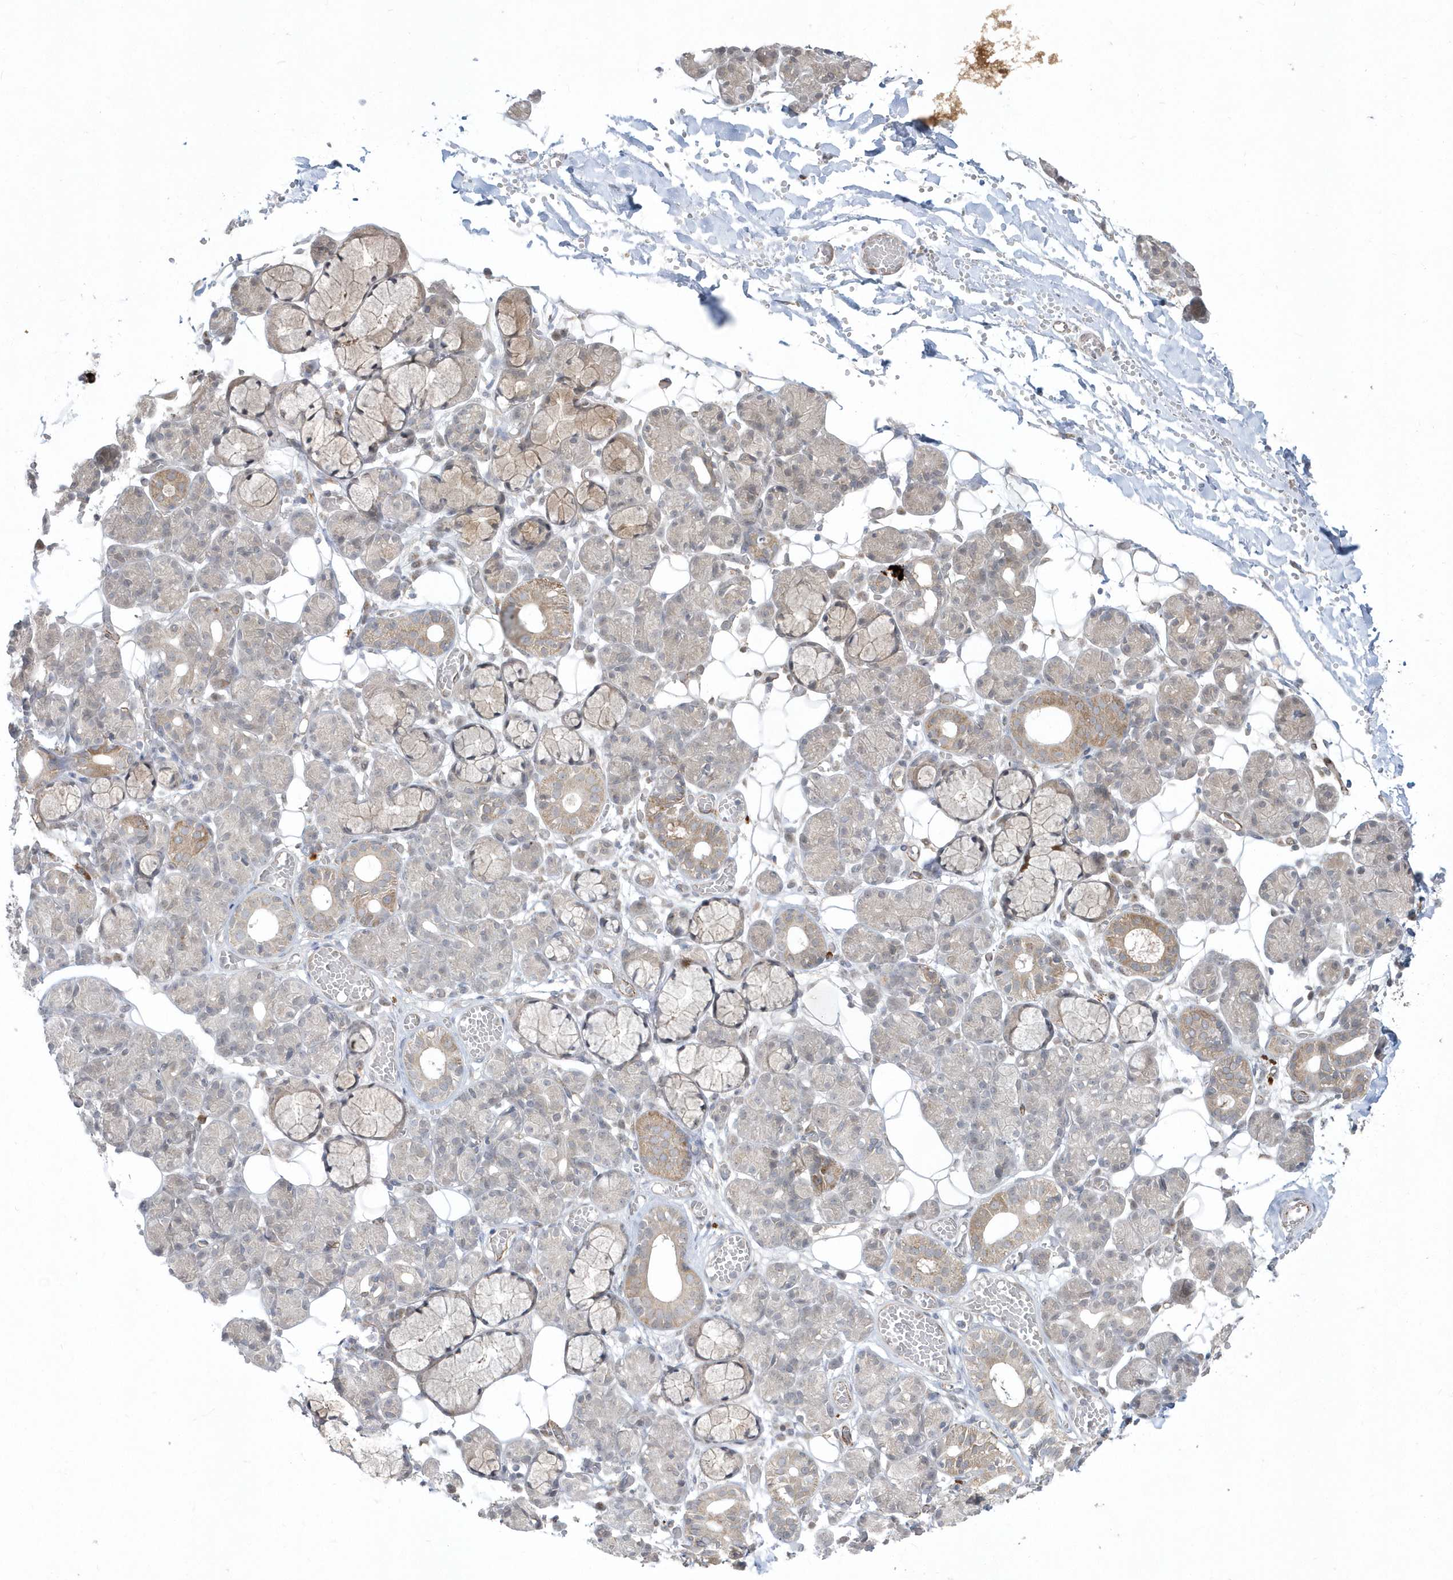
{"staining": {"intensity": "weak", "quantity": "<25%", "location": "cytoplasmic/membranous"}, "tissue": "salivary gland", "cell_type": "Glandular cells", "image_type": "normal", "snomed": [{"axis": "morphology", "description": "Normal tissue, NOS"}, {"axis": "topography", "description": "Salivary gland"}], "caption": "Salivary gland stained for a protein using IHC shows no positivity glandular cells.", "gene": "DHX57", "patient": {"sex": "male", "age": 63}}